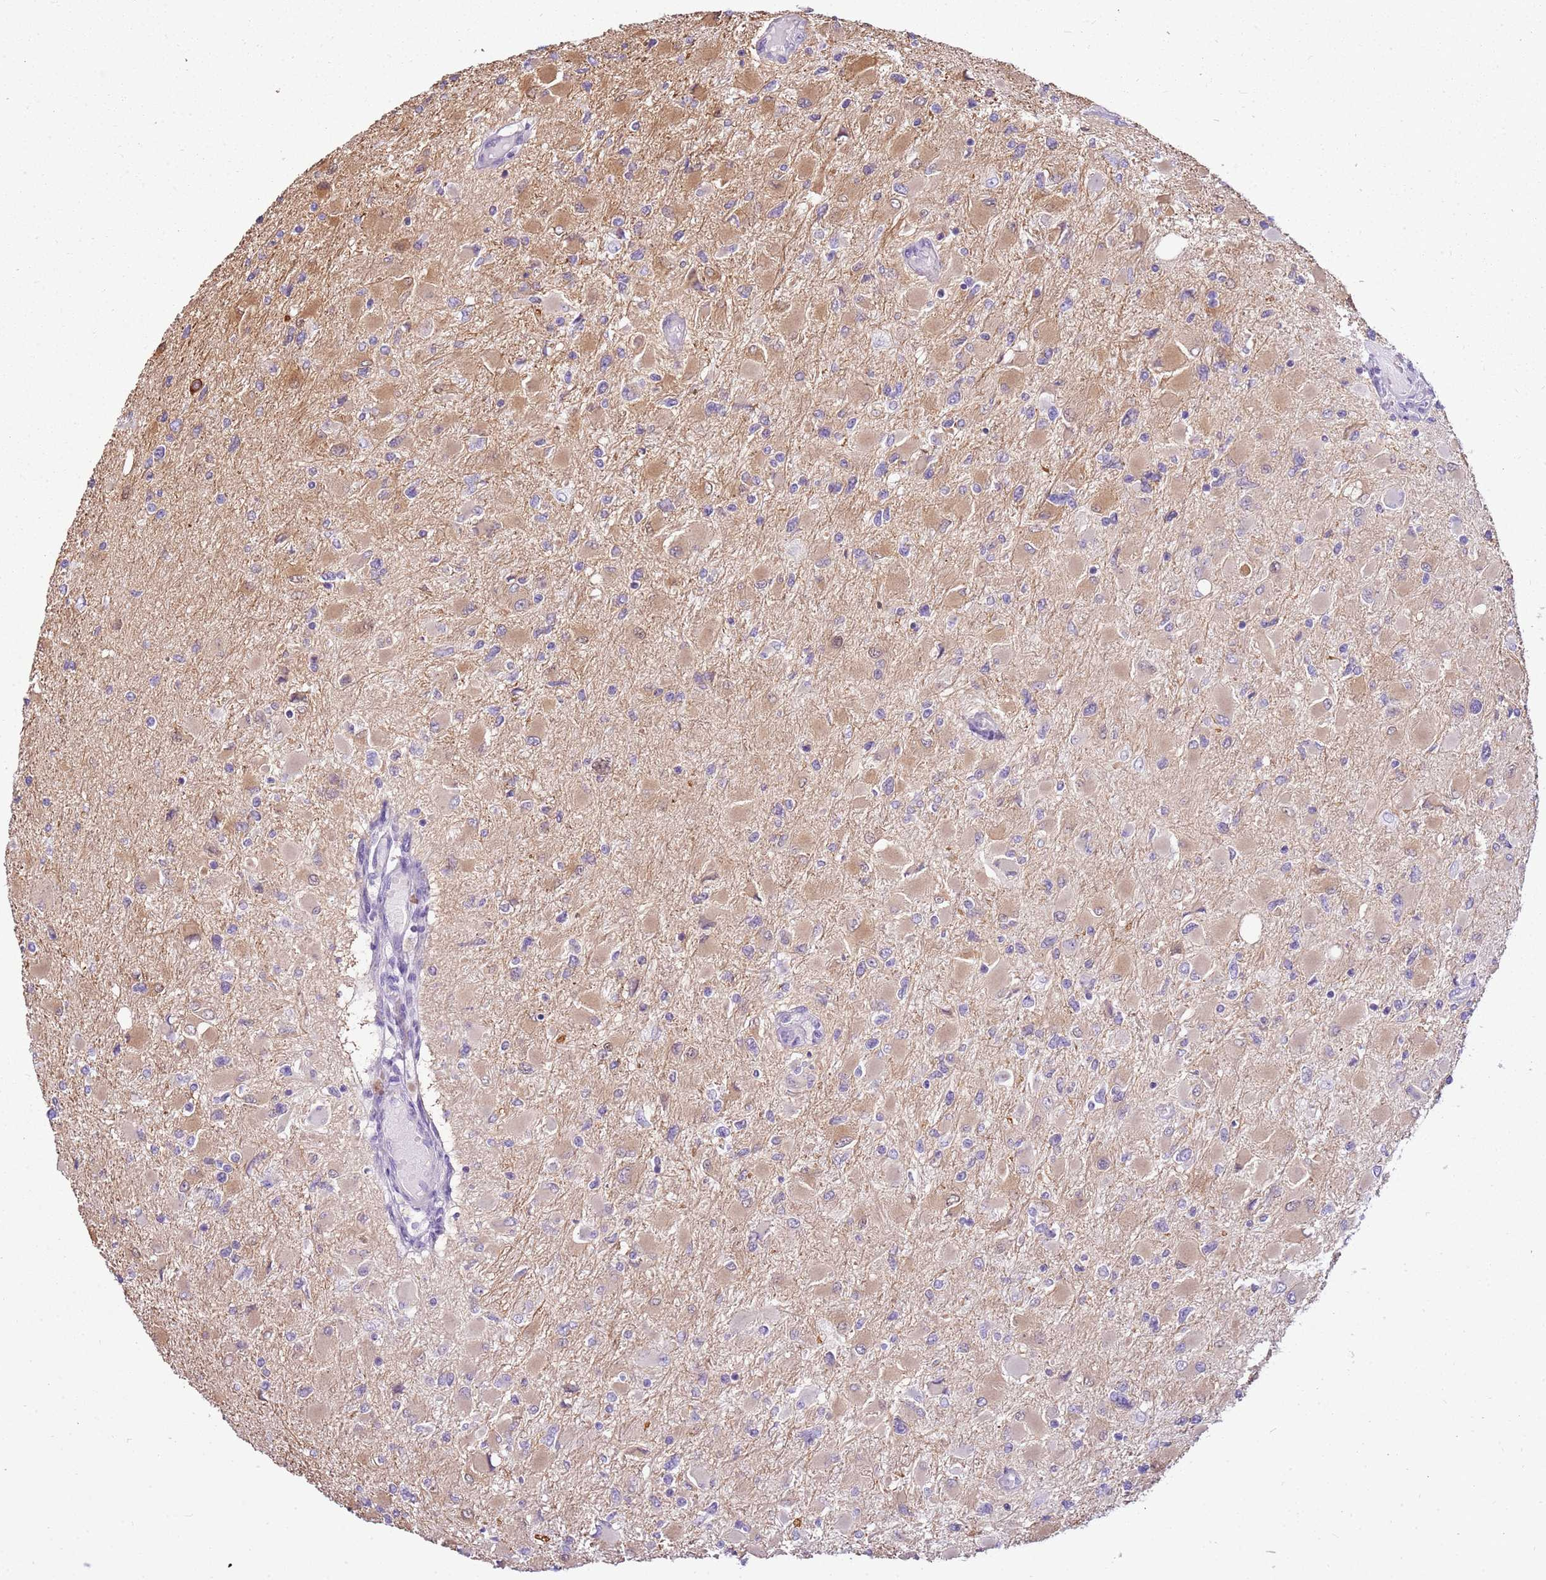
{"staining": {"intensity": "negative", "quantity": "none", "location": "none"}, "tissue": "glioma", "cell_type": "Tumor cells", "image_type": "cancer", "snomed": [{"axis": "morphology", "description": "Glioma, malignant, High grade"}, {"axis": "topography", "description": "Cerebral cortex"}], "caption": "This is an IHC image of glioma. There is no positivity in tumor cells.", "gene": "CAPN7", "patient": {"sex": "female", "age": 36}}